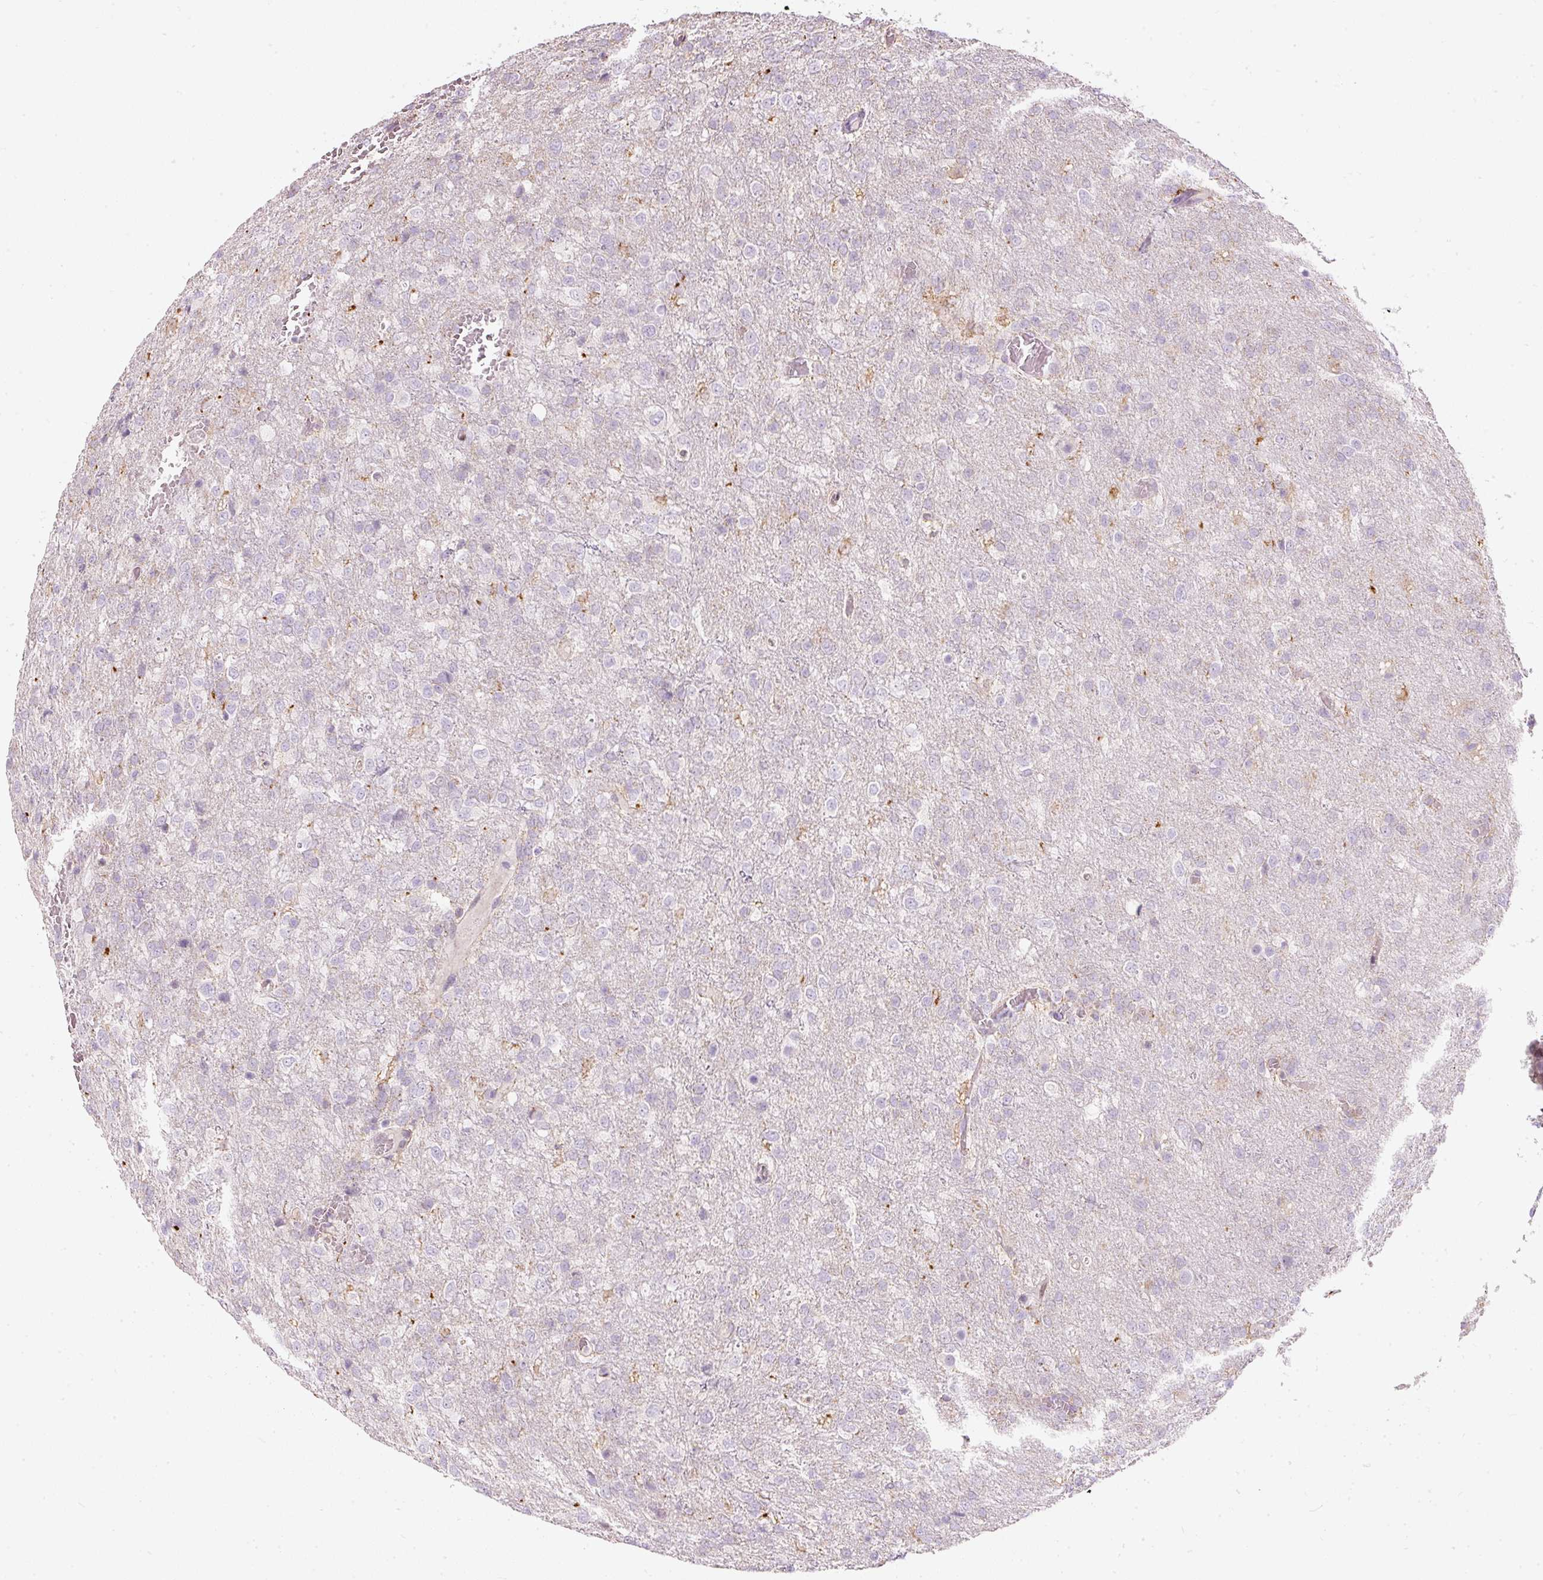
{"staining": {"intensity": "negative", "quantity": "none", "location": "none"}, "tissue": "glioma", "cell_type": "Tumor cells", "image_type": "cancer", "snomed": [{"axis": "morphology", "description": "Glioma, malignant, High grade"}, {"axis": "topography", "description": "Brain"}], "caption": "An image of glioma stained for a protein shows no brown staining in tumor cells.", "gene": "RNF39", "patient": {"sex": "female", "age": 74}}